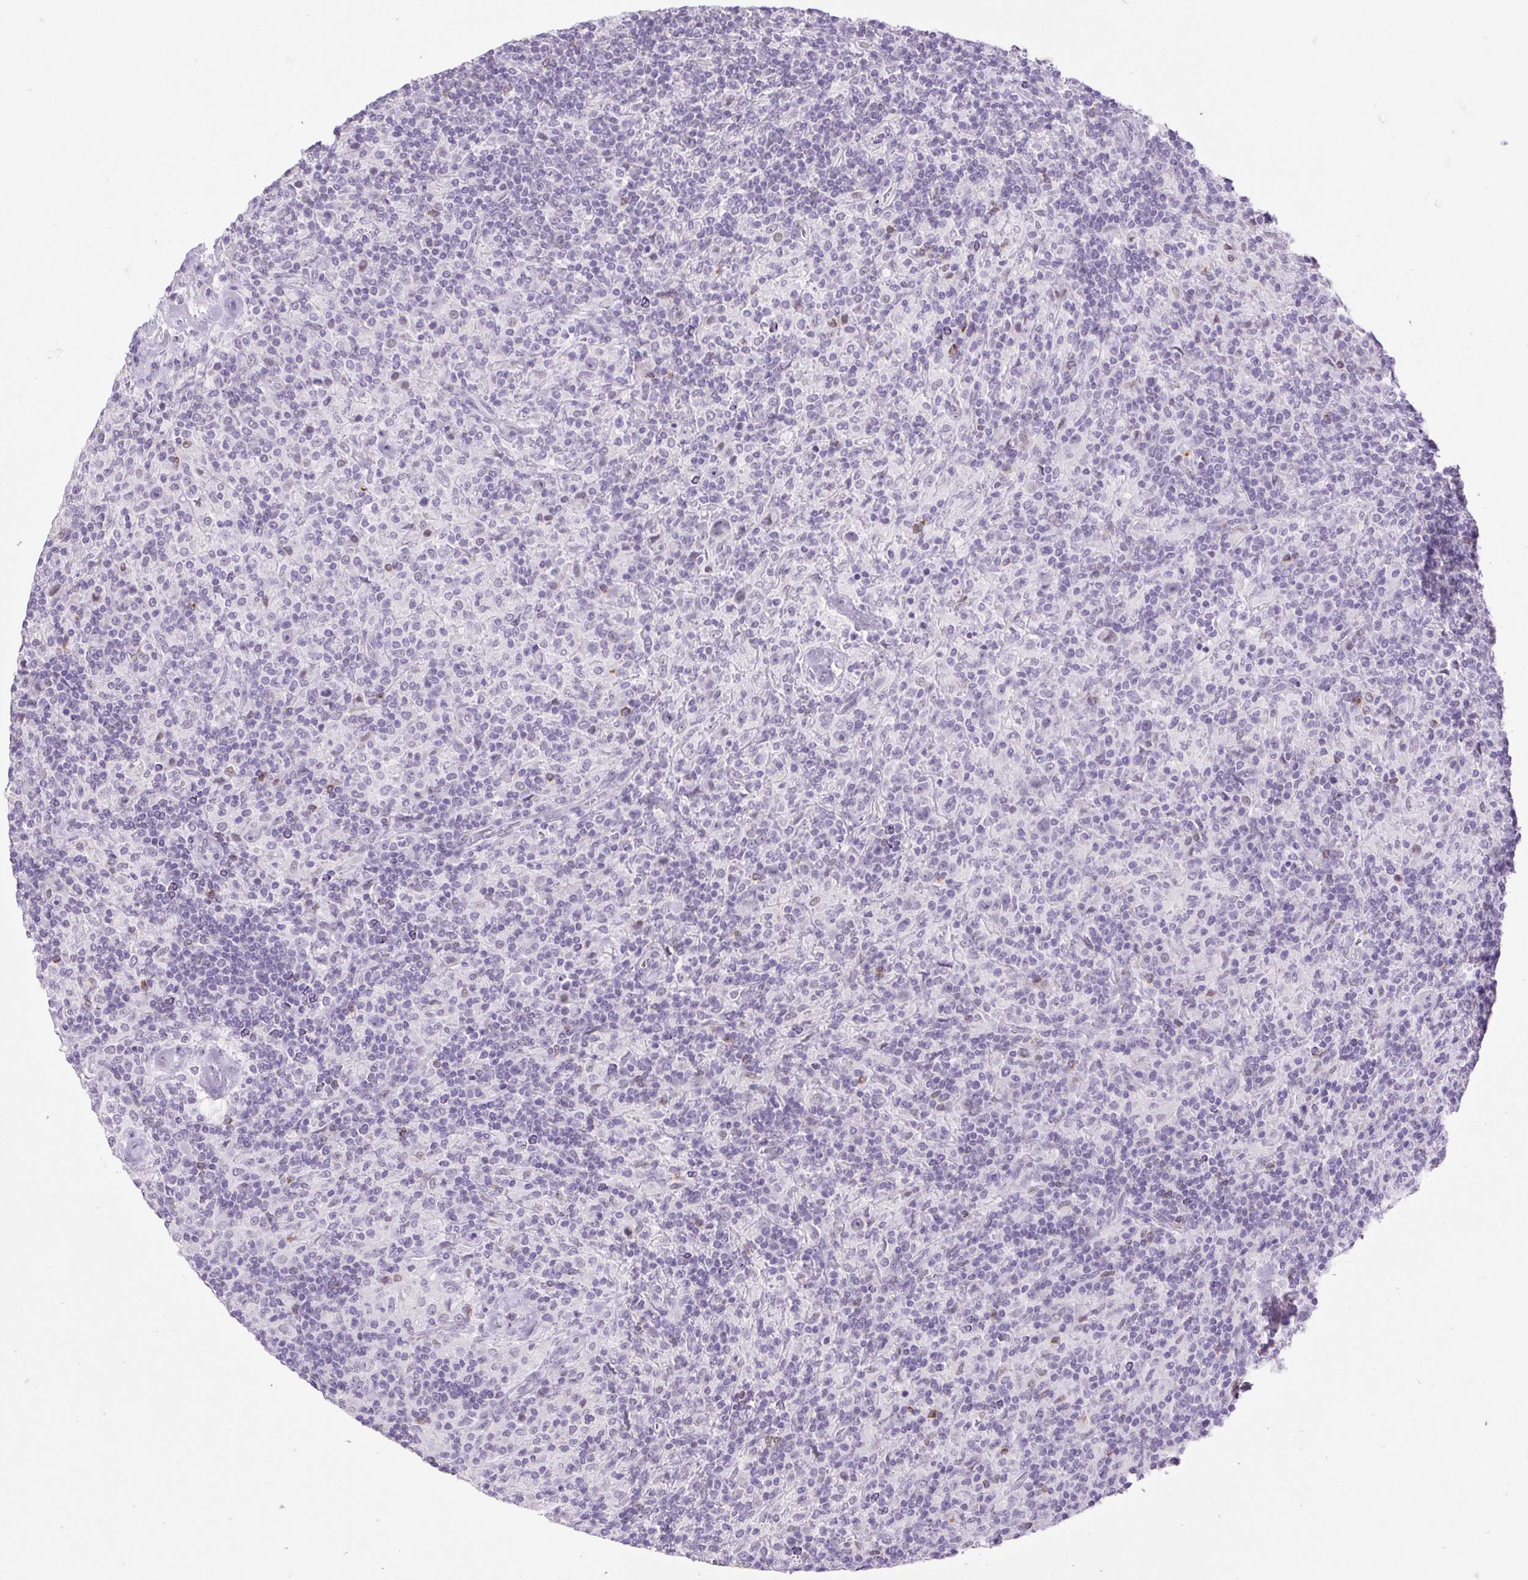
{"staining": {"intensity": "negative", "quantity": "none", "location": "none"}, "tissue": "lymphoma", "cell_type": "Tumor cells", "image_type": "cancer", "snomed": [{"axis": "morphology", "description": "Hodgkin's disease, NOS"}, {"axis": "topography", "description": "Lymph node"}], "caption": "DAB immunohistochemical staining of human lymphoma demonstrates no significant expression in tumor cells. The staining was performed using DAB to visualize the protein expression in brown, while the nuclei were stained in blue with hematoxylin (Magnification: 20x).", "gene": "BCAS1", "patient": {"sex": "male", "age": 70}}